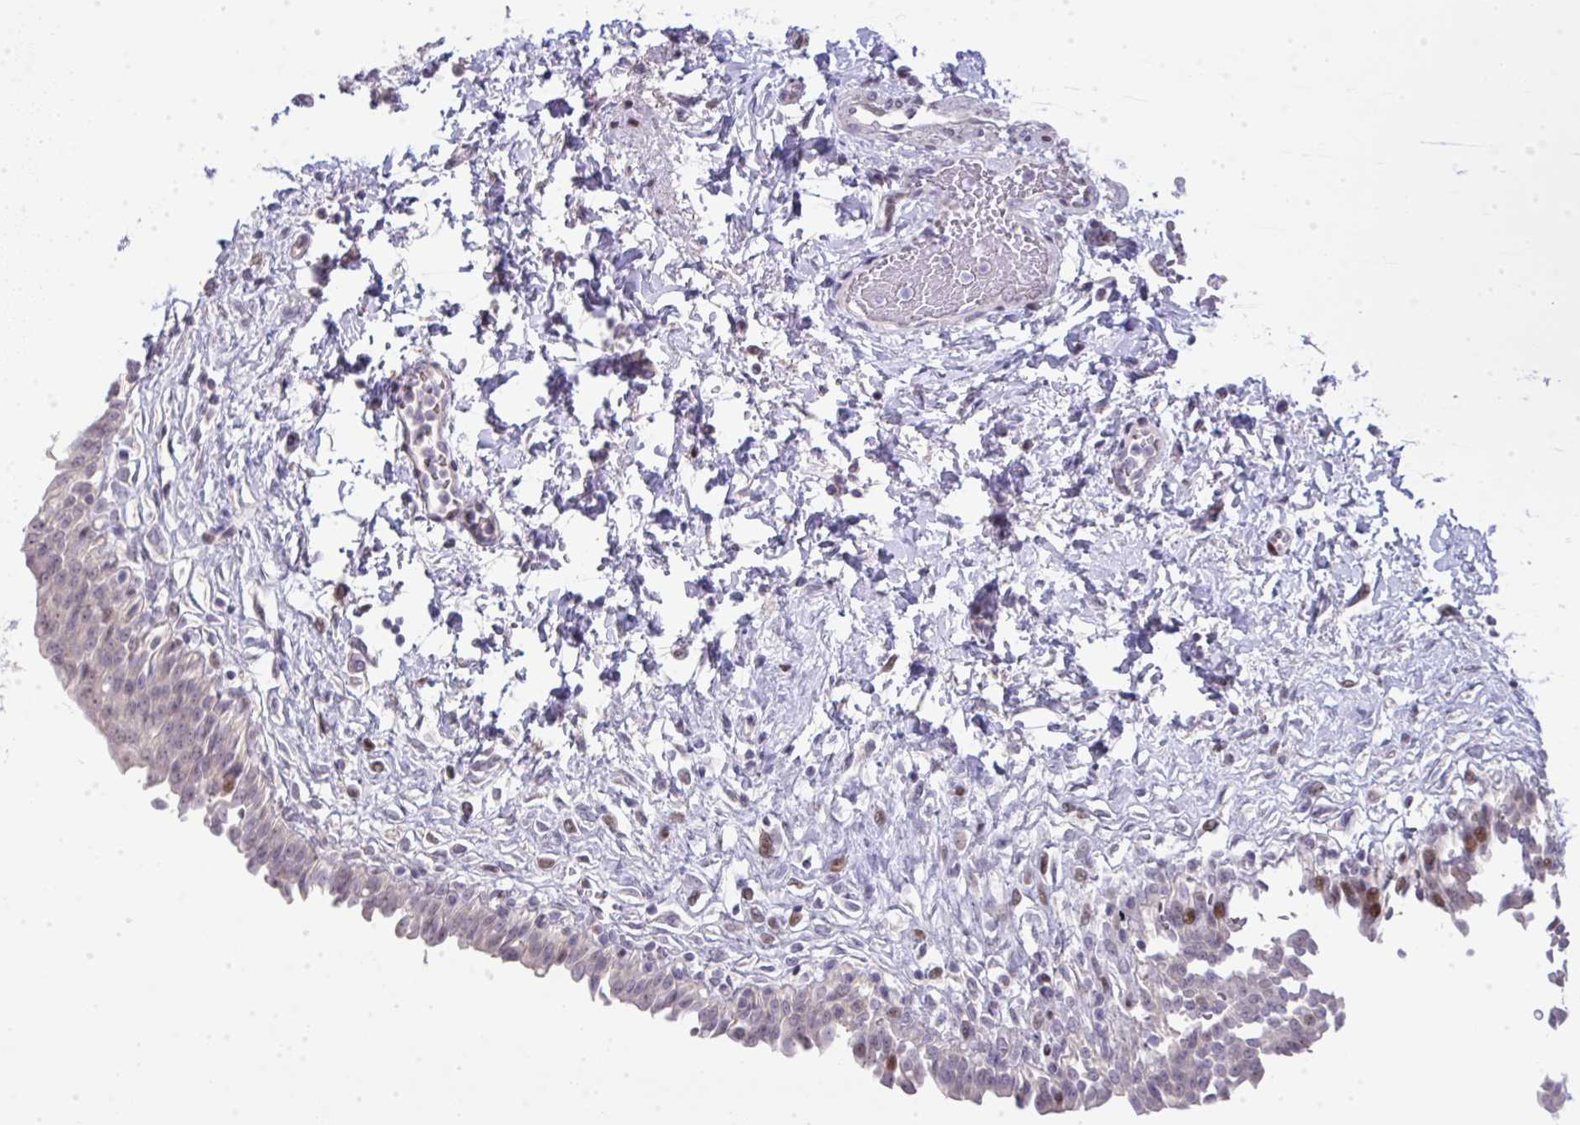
{"staining": {"intensity": "strong", "quantity": "25%-75%", "location": "nuclear"}, "tissue": "urinary bladder", "cell_type": "Urothelial cells", "image_type": "normal", "snomed": [{"axis": "morphology", "description": "Normal tissue, NOS"}, {"axis": "topography", "description": "Urinary bladder"}], "caption": "Benign urinary bladder exhibits strong nuclear staining in approximately 25%-75% of urothelial cells.", "gene": "GALNT16", "patient": {"sex": "male", "age": 37}}